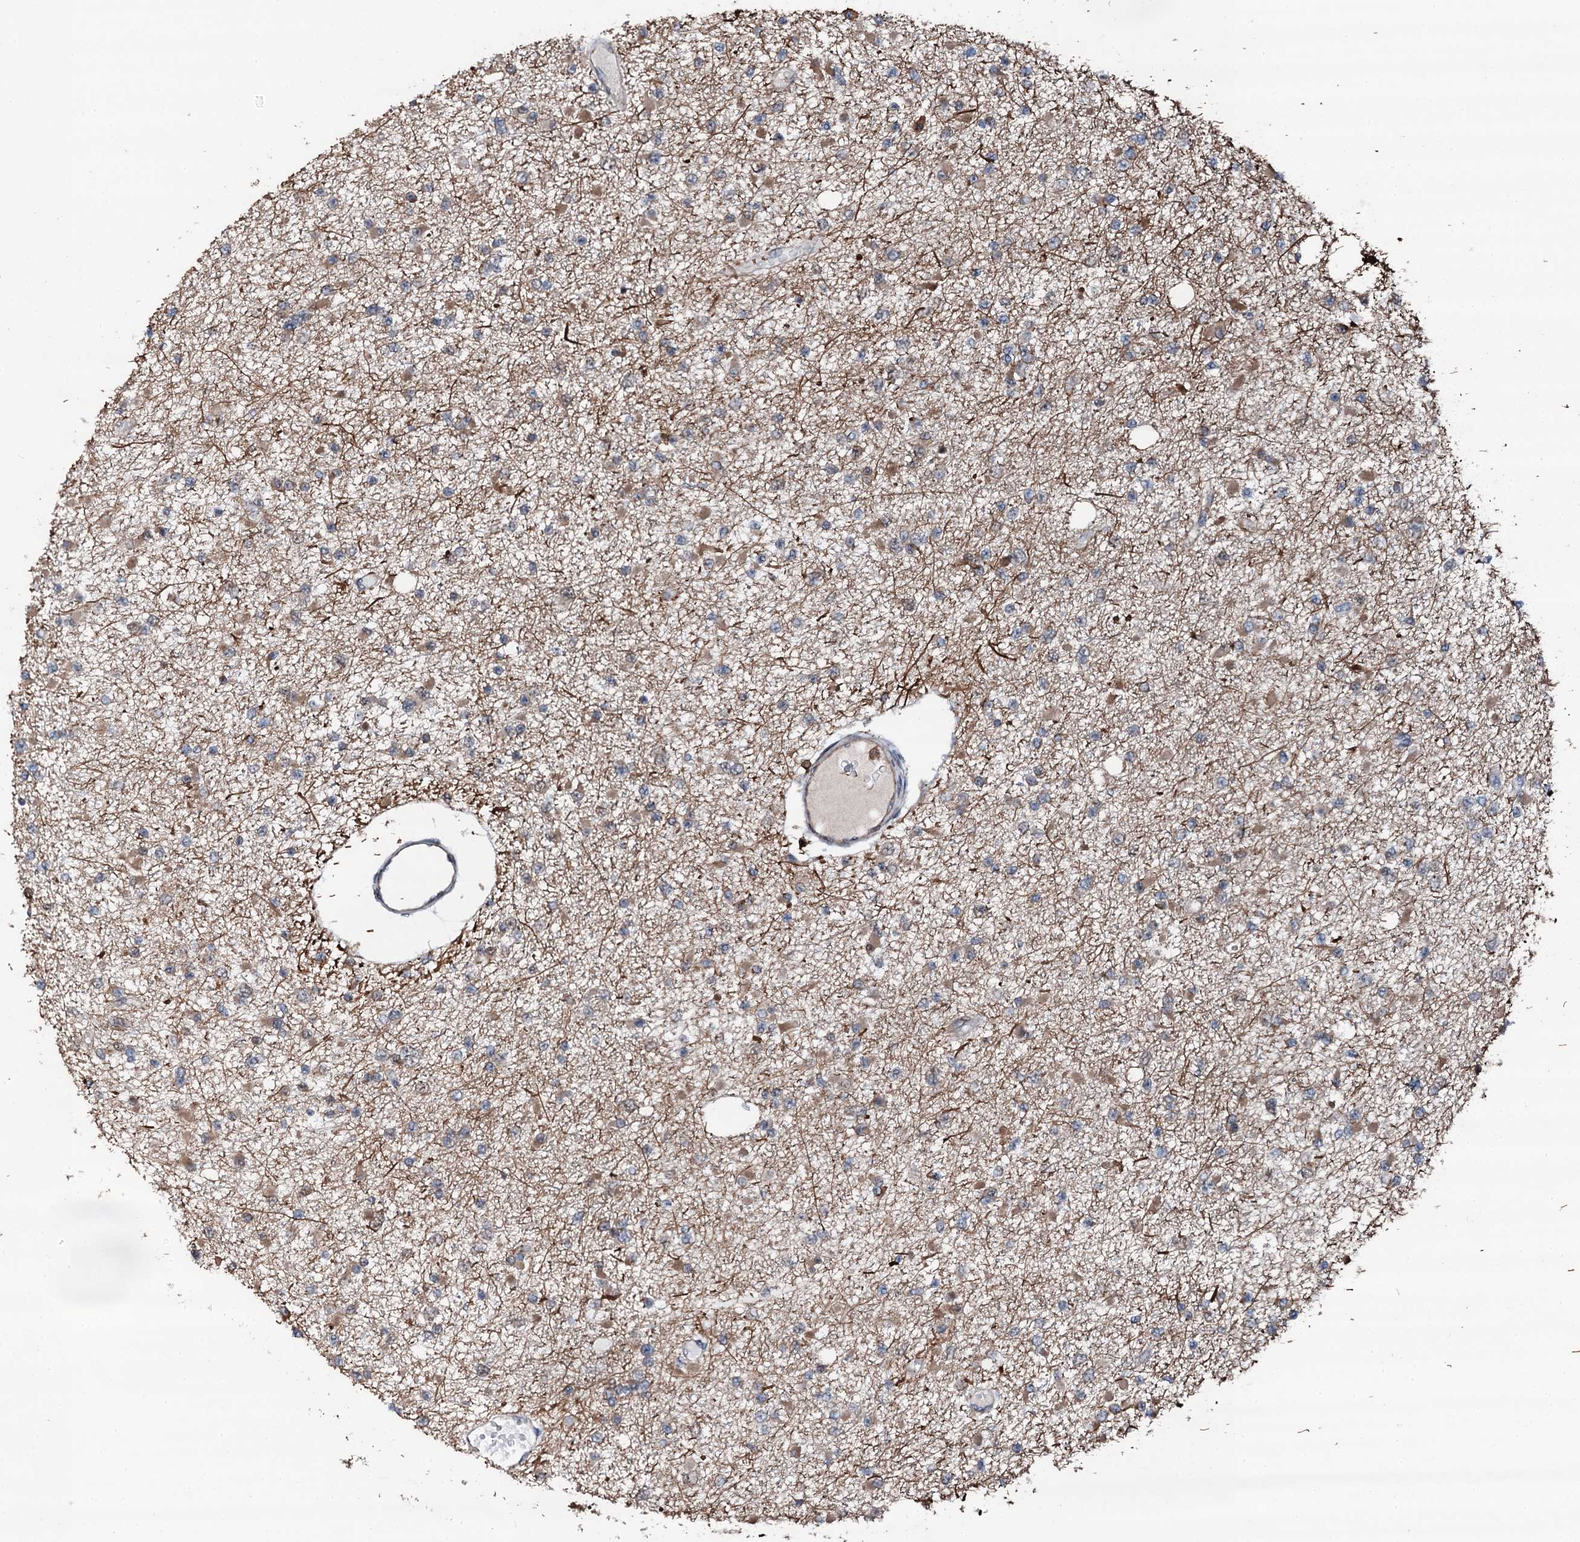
{"staining": {"intensity": "negative", "quantity": "none", "location": "none"}, "tissue": "glioma", "cell_type": "Tumor cells", "image_type": "cancer", "snomed": [{"axis": "morphology", "description": "Glioma, malignant, Low grade"}, {"axis": "topography", "description": "Brain"}], "caption": "Glioma was stained to show a protein in brown. There is no significant positivity in tumor cells. (DAB IHC with hematoxylin counter stain).", "gene": "EDC4", "patient": {"sex": "female", "age": 22}}